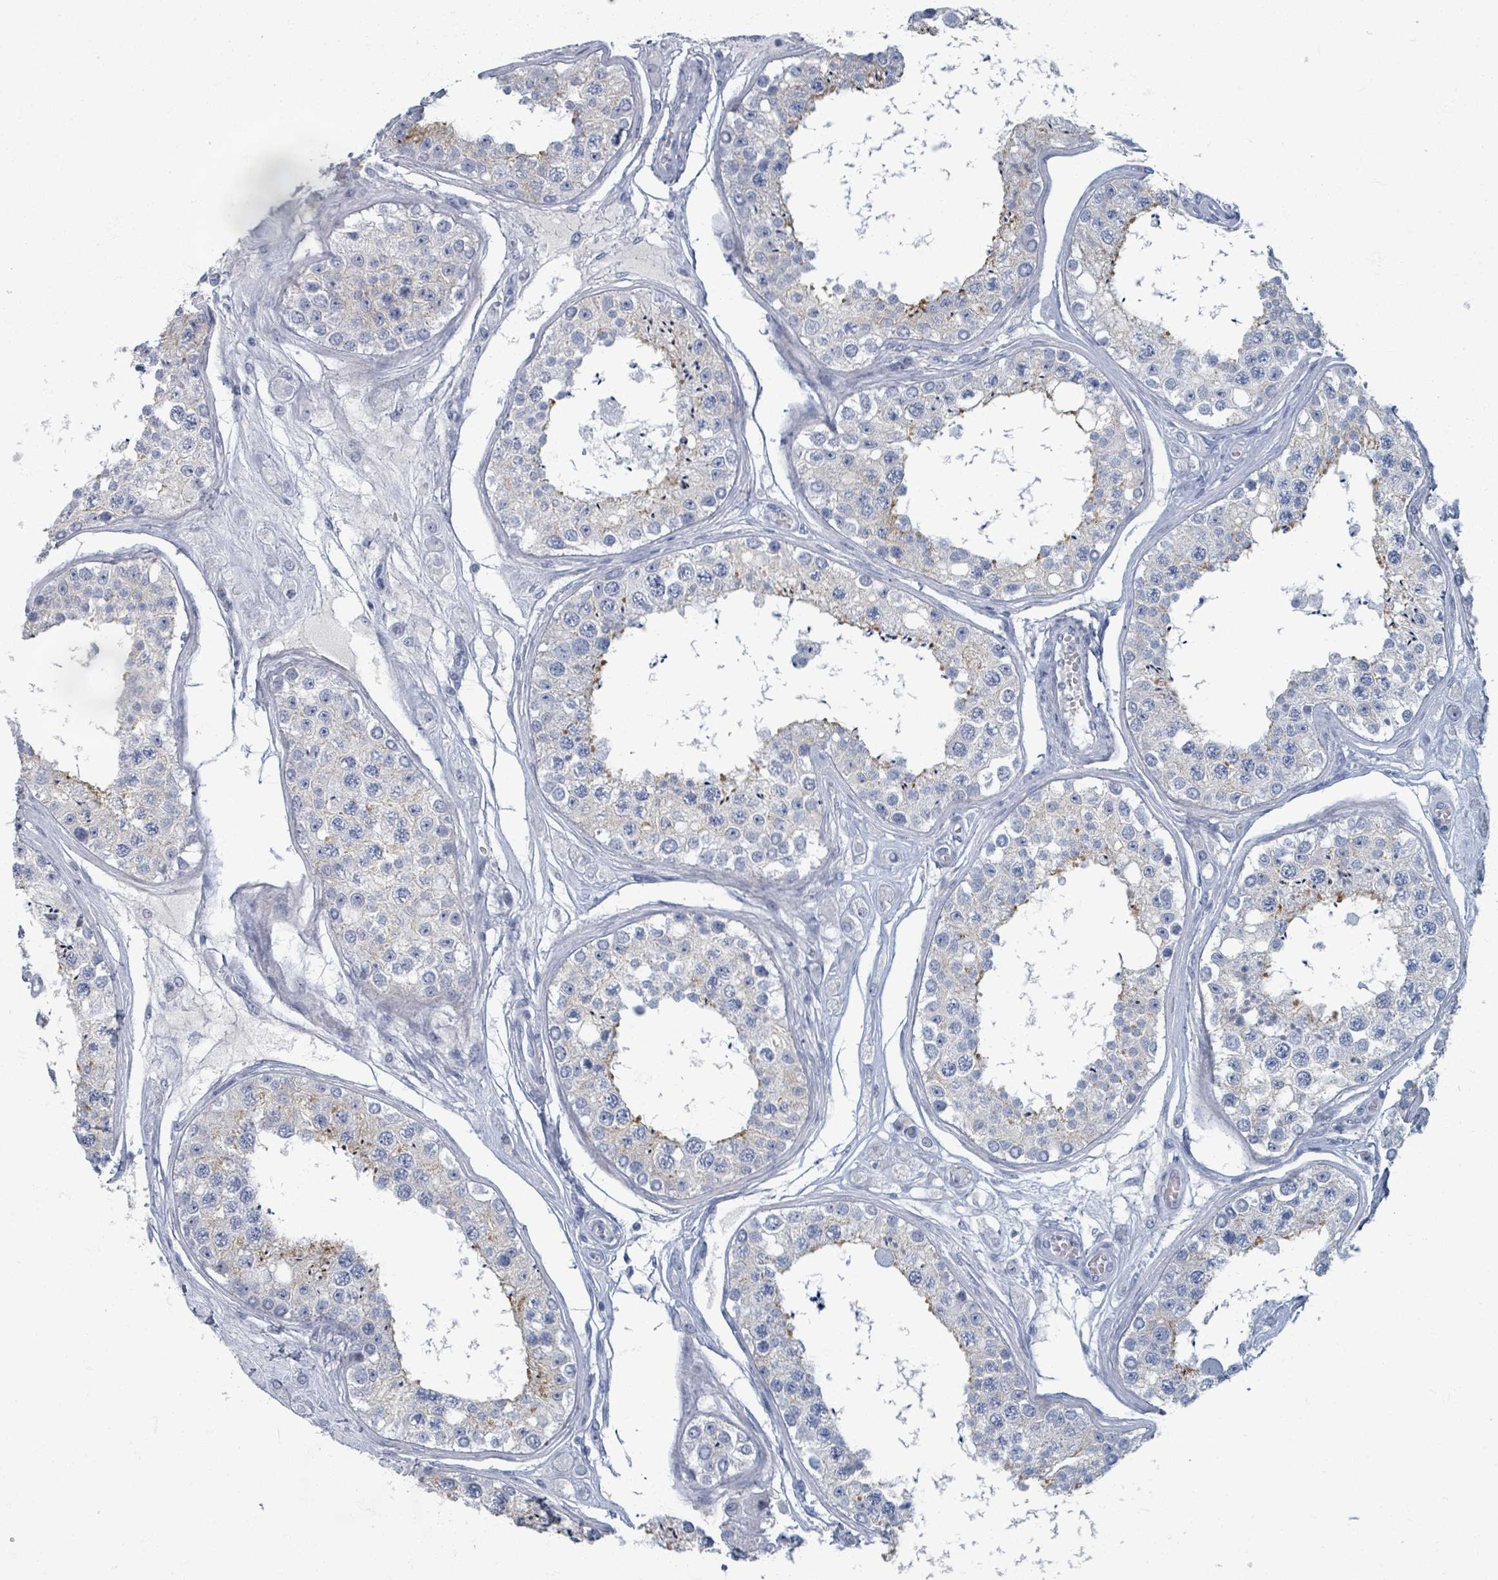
{"staining": {"intensity": "weak", "quantity": "<25%", "location": "cytoplasmic/membranous"}, "tissue": "testis", "cell_type": "Cells in seminiferous ducts", "image_type": "normal", "snomed": [{"axis": "morphology", "description": "Normal tissue, NOS"}, {"axis": "topography", "description": "Testis"}], "caption": "This is an IHC image of normal testis. There is no positivity in cells in seminiferous ducts.", "gene": "TAS2R1", "patient": {"sex": "male", "age": 25}}